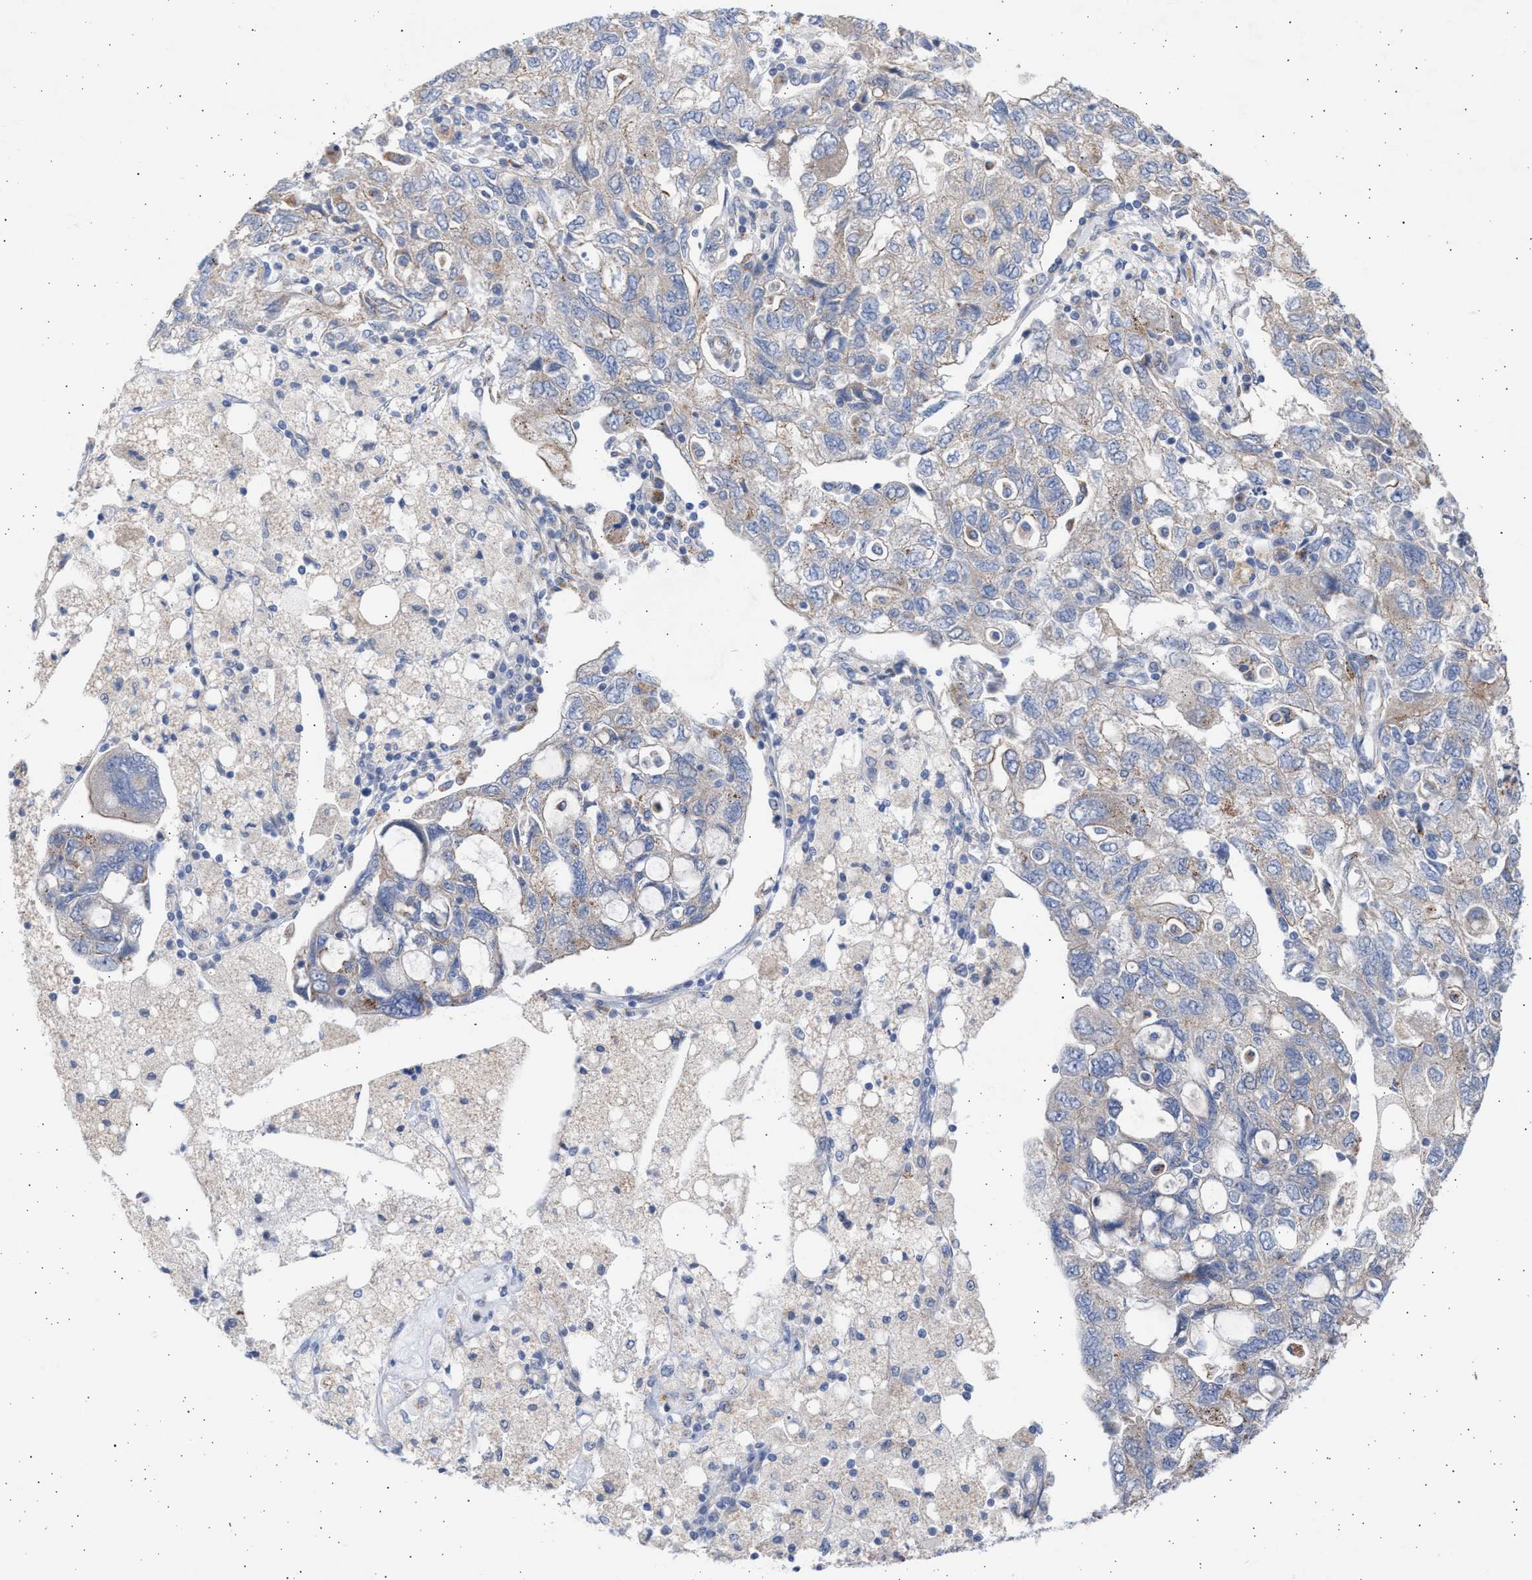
{"staining": {"intensity": "negative", "quantity": "none", "location": "none"}, "tissue": "ovarian cancer", "cell_type": "Tumor cells", "image_type": "cancer", "snomed": [{"axis": "morphology", "description": "Carcinoma, NOS"}, {"axis": "morphology", "description": "Cystadenocarcinoma, serous, NOS"}, {"axis": "topography", "description": "Ovary"}], "caption": "Photomicrograph shows no significant protein staining in tumor cells of ovarian cancer (serous cystadenocarcinoma).", "gene": "NBR1", "patient": {"sex": "female", "age": 69}}